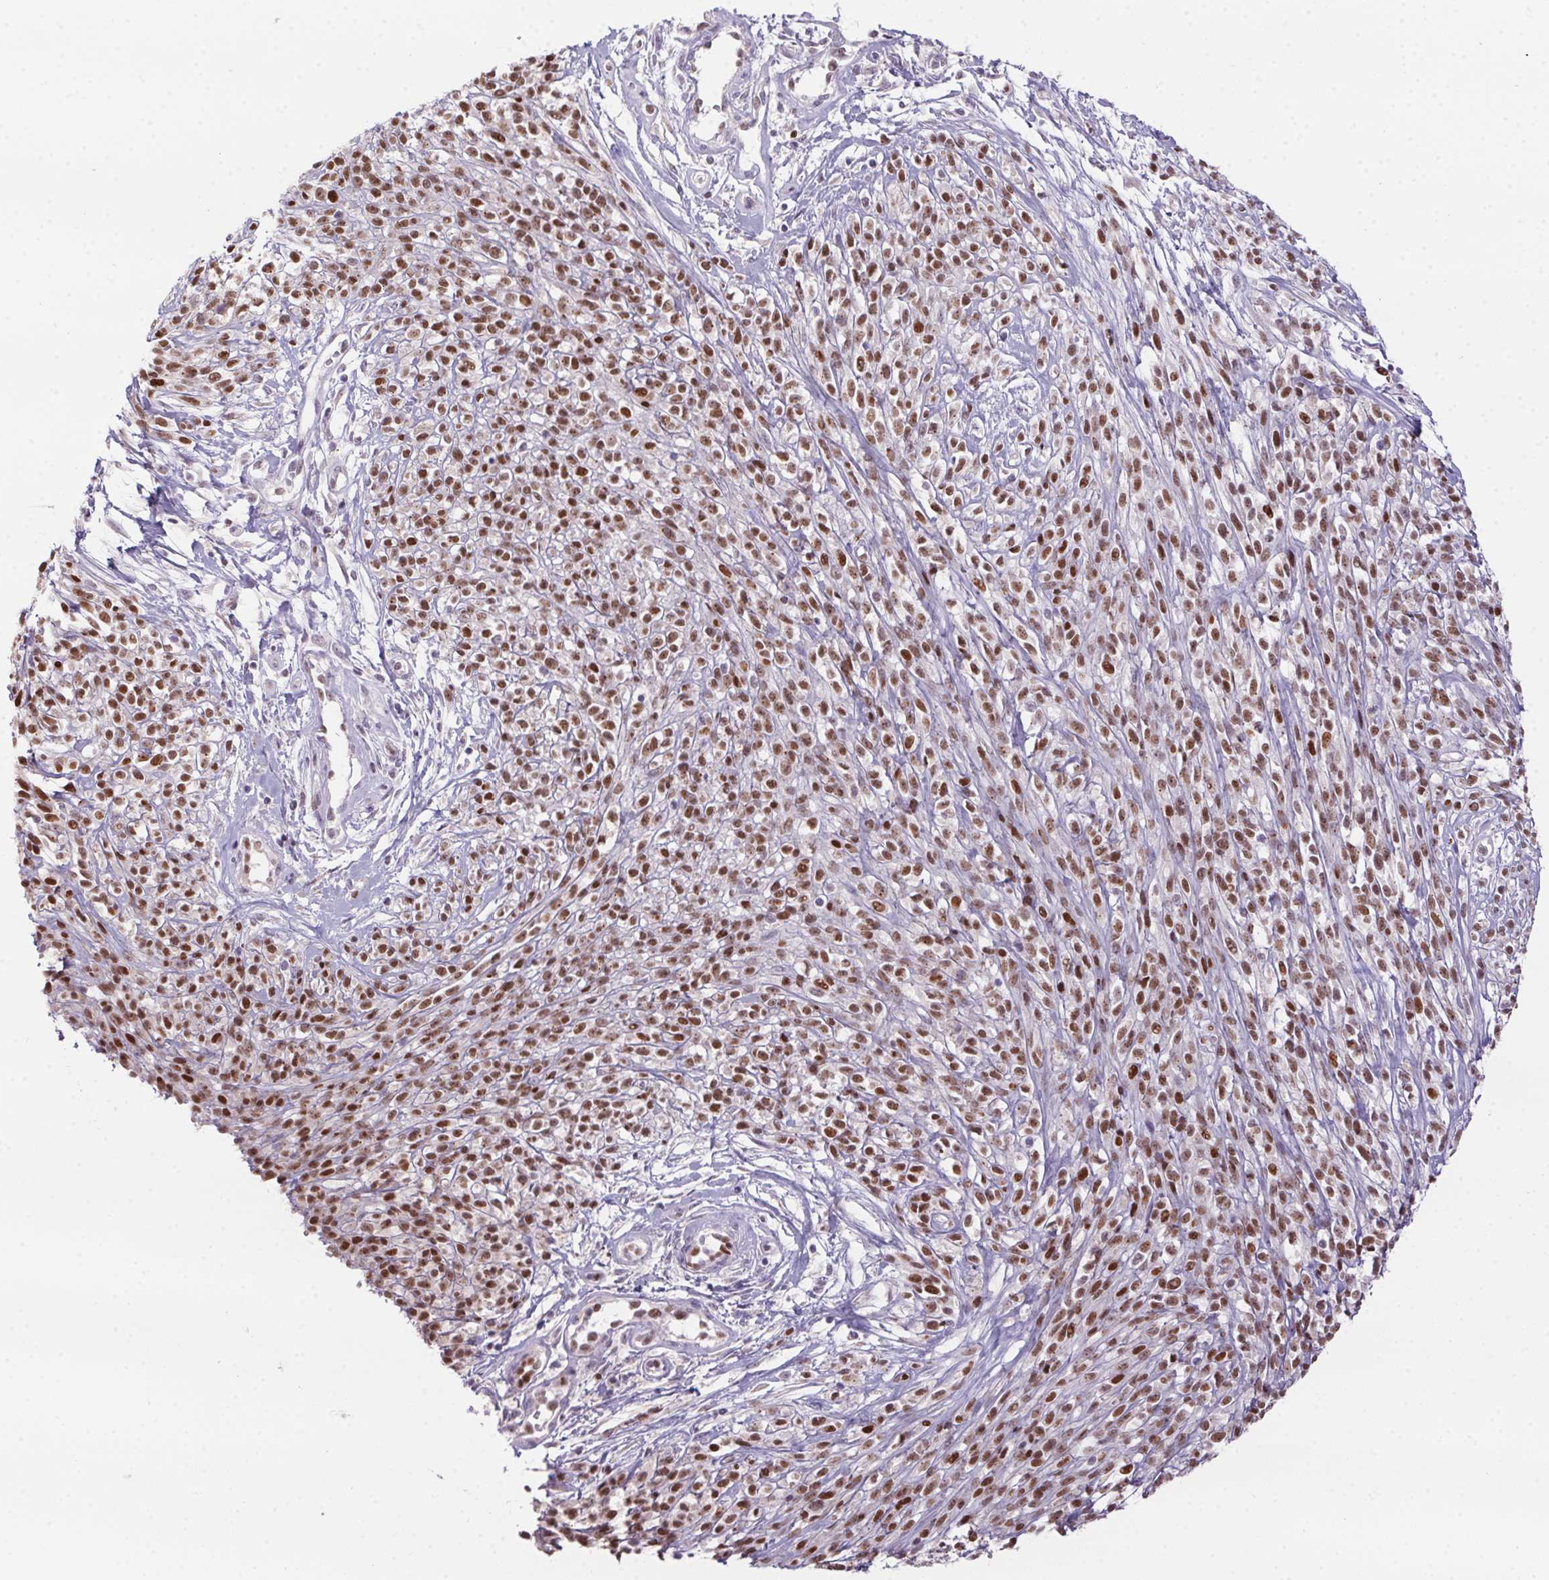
{"staining": {"intensity": "moderate", "quantity": ">75%", "location": "nuclear"}, "tissue": "melanoma", "cell_type": "Tumor cells", "image_type": "cancer", "snomed": [{"axis": "morphology", "description": "Malignant melanoma, NOS"}, {"axis": "topography", "description": "Skin"}, {"axis": "topography", "description": "Skin of trunk"}], "caption": "Immunohistochemical staining of melanoma exhibits medium levels of moderate nuclear expression in approximately >75% of tumor cells.", "gene": "SP9", "patient": {"sex": "male", "age": 74}}